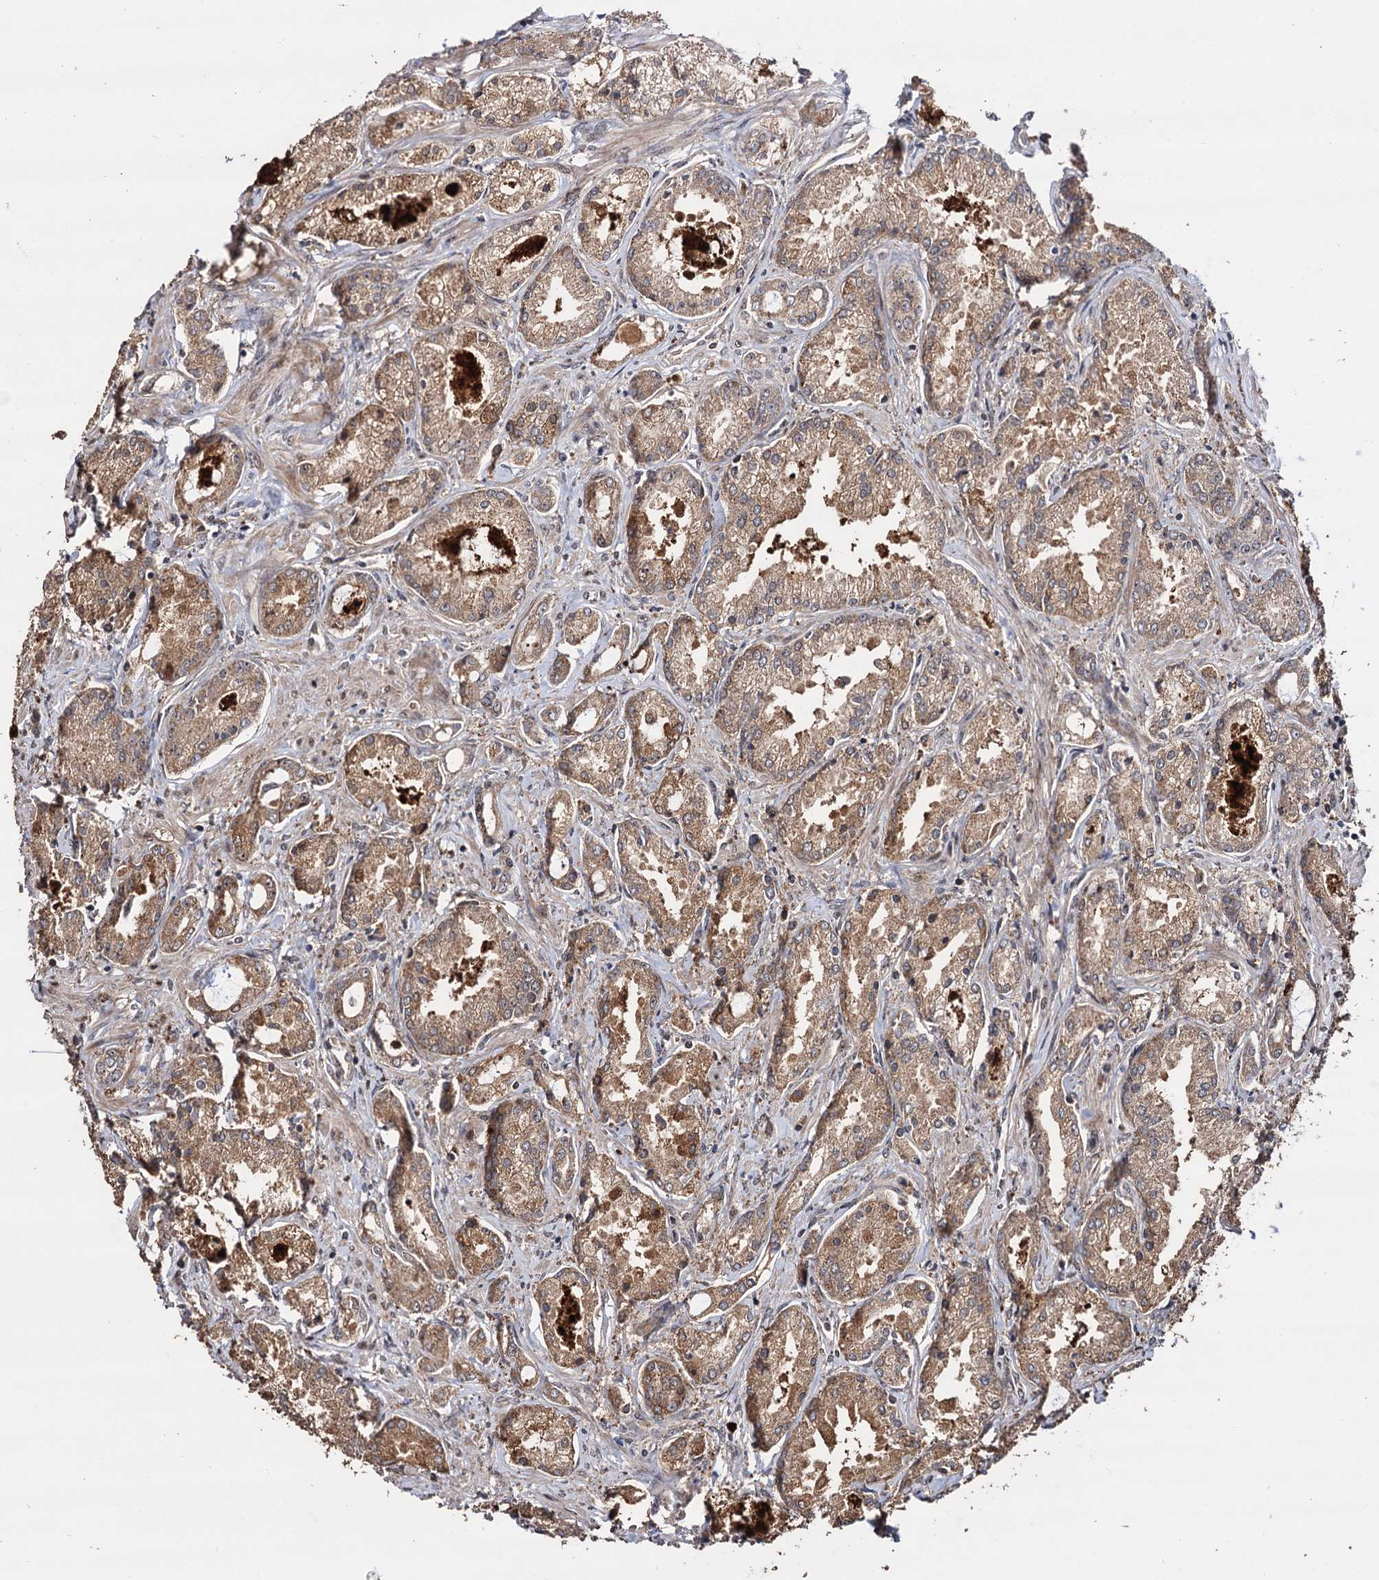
{"staining": {"intensity": "moderate", "quantity": ">75%", "location": "cytoplasmic/membranous"}, "tissue": "prostate cancer", "cell_type": "Tumor cells", "image_type": "cancer", "snomed": [{"axis": "morphology", "description": "Adenocarcinoma, Low grade"}, {"axis": "topography", "description": "Prostate"}], "caption": "This micrograph displays prostate cancer (adenocarcinoma (low-grade)) stained with immunohistochemistry to label a protein in brown. The cytoplasmic/membranous of tumor cells show moderate positivity for the protein. Nuclei are counter-stained blue.", "gene": "PIGB", "patient": {"sex": "male", "age": 68}}